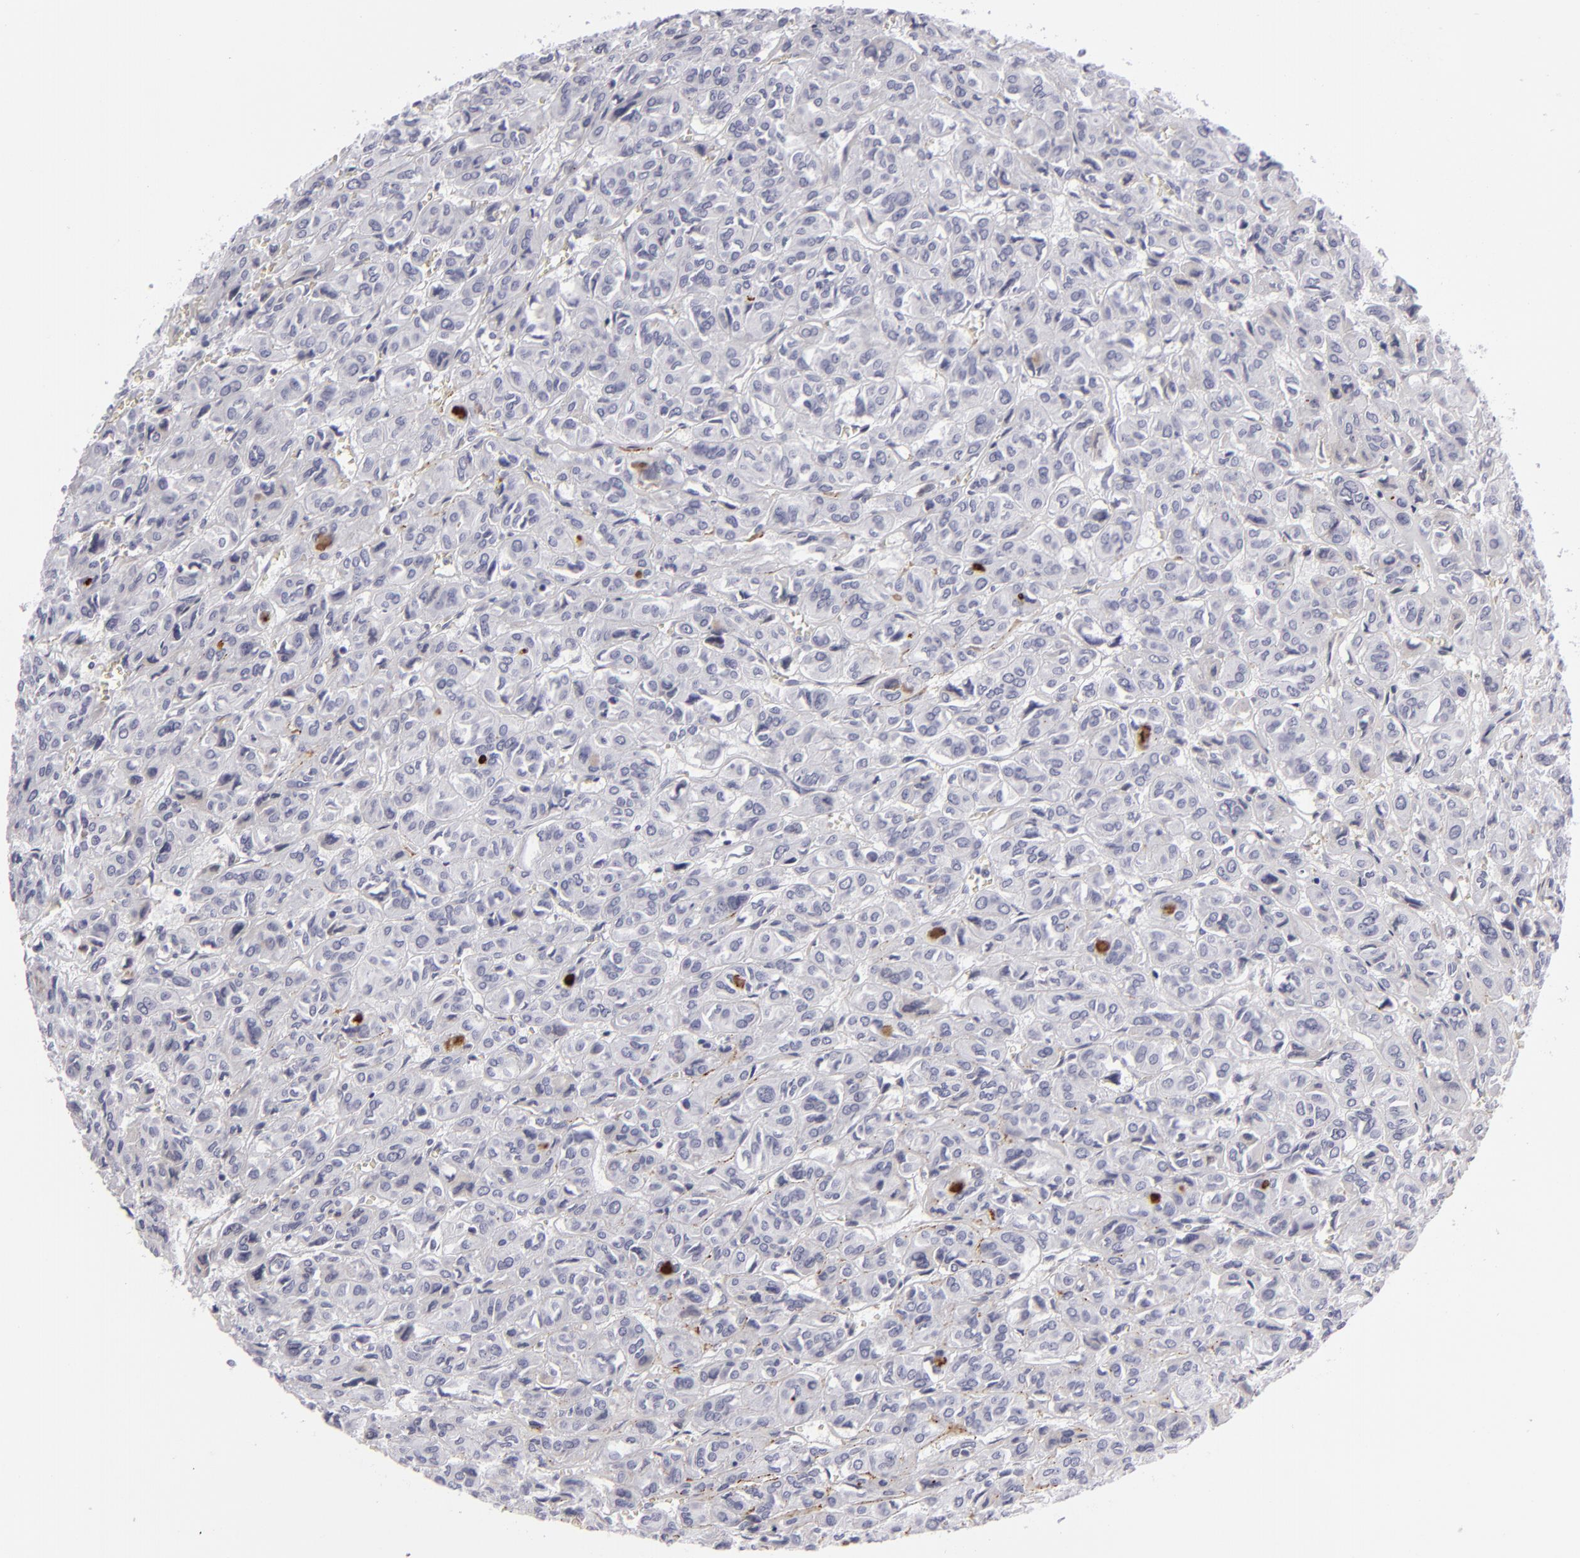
{"staining": {"intensity": "negative", "quantity": "none", "location": "none"}, "tissue": "thyroid cancer", "cell_type": "Tumor cells", "image_type": "cancer", "snomed": [{"axis": "morphology", "description": "Follicular adenoma carcinoma, NOS"}, {"axis": "topography", "description": "Thyroid gland"}], "caption": "This image is of thyroid follicular adenoma carcinoma stained with immunohistochemistry (IHC) to label a protein in brown with the nuclei are counter-stained blue. There is no staining in tumor cells.", "gene": "C9", "patient": {"sex": "female", "age": 71}}